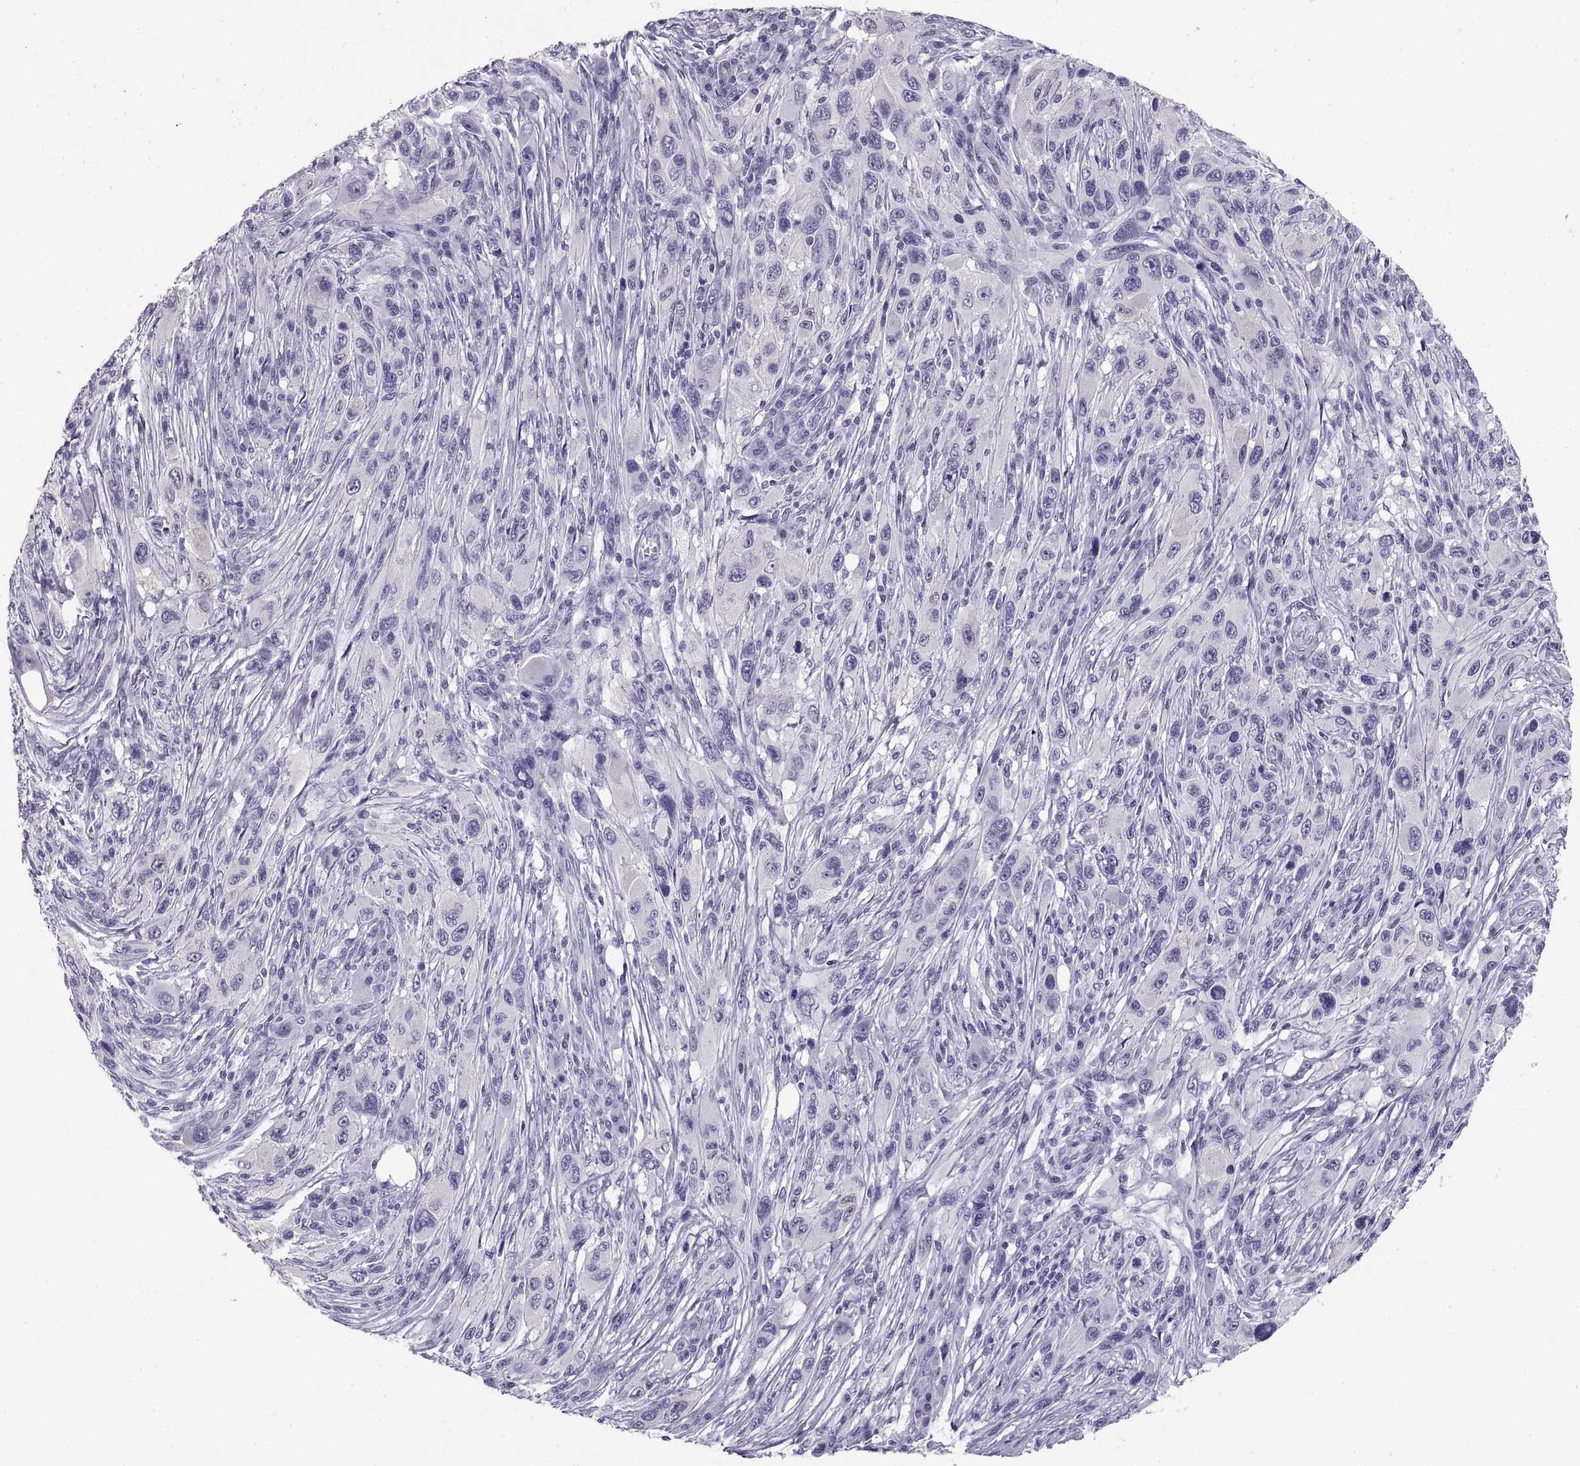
{"staining": {"intensity": "negative", "quantity": "none", "location": "none"}, "tissue": "melanoma", "cell_type": "Tumor cells", "image_type": "cancer", "snomed": [{"axis": "morphology", "description": "Malignant melanoma, NOS"}, {"axis": "topography", "description": "Skin"}], "caption": "A high-resolution histopathology image shows IHC staining of melanoma, which displays no significant expression in tumor cells. (Stains: DAB IHC with hematoxylin counter stain, Microscopy: brightfield microscopy at high magnification).", "gene": "RLBP1", "patient": {"sex": "male", "age": 53}}